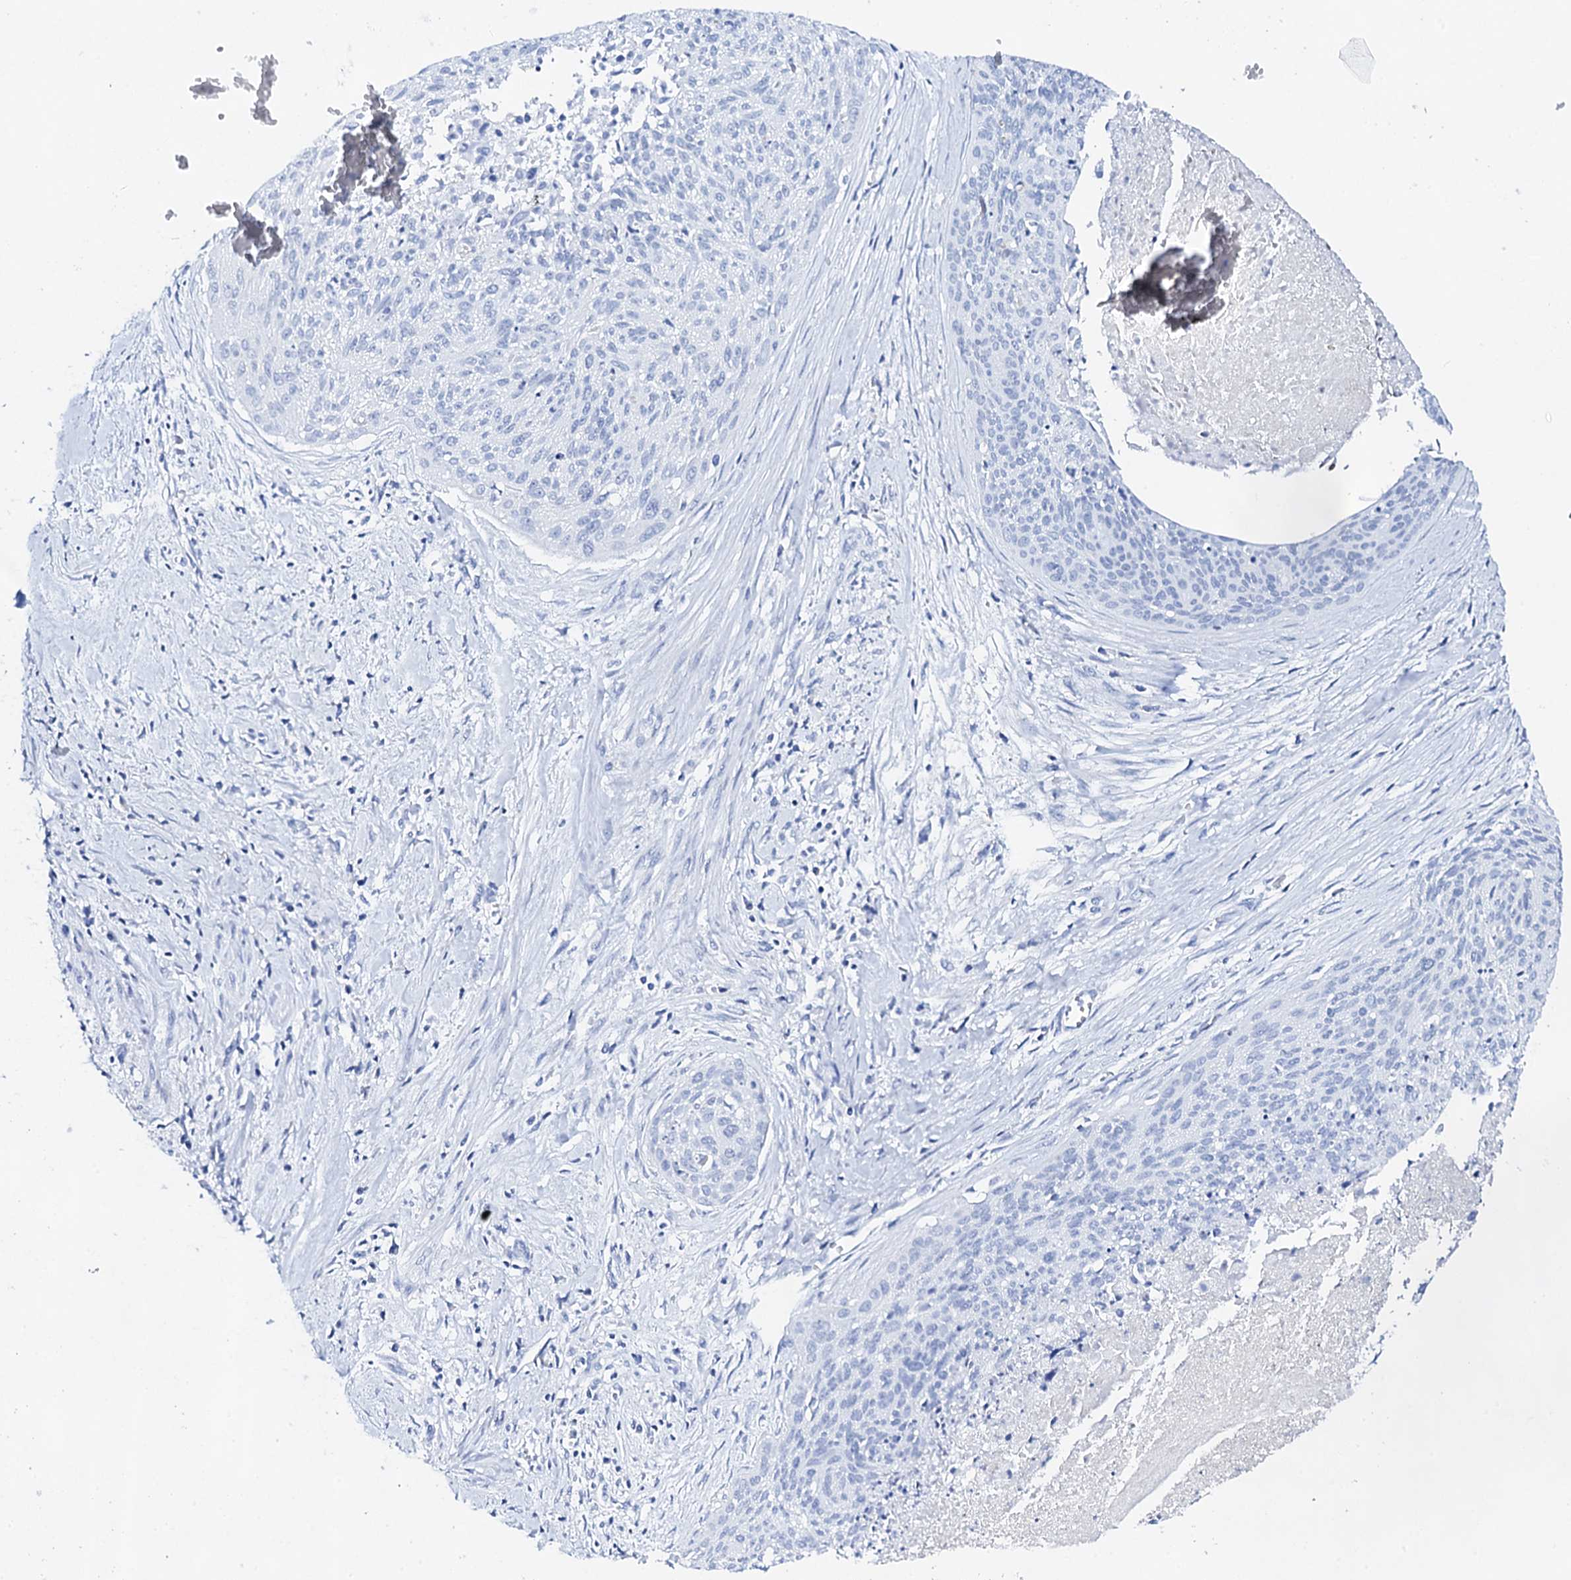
{"staining": {"intensity": "negative", "quantity": "none", "location": "none"}, "tissue": "cervical cancer", "cell_type": "Tumor cells", "image_type": "cancer", "snomed": [{"axis": "morphology", "description": "Squamous cell carcinoma, NOS"}, {"axis": "topography", "description": "Cervix"}], "caption": "This is an IHC photomicrograph of cervical cancer. There is no expression in tumor cells.", "gene": "FBXL16", "patient": {"sex": "female", "age": 55}}